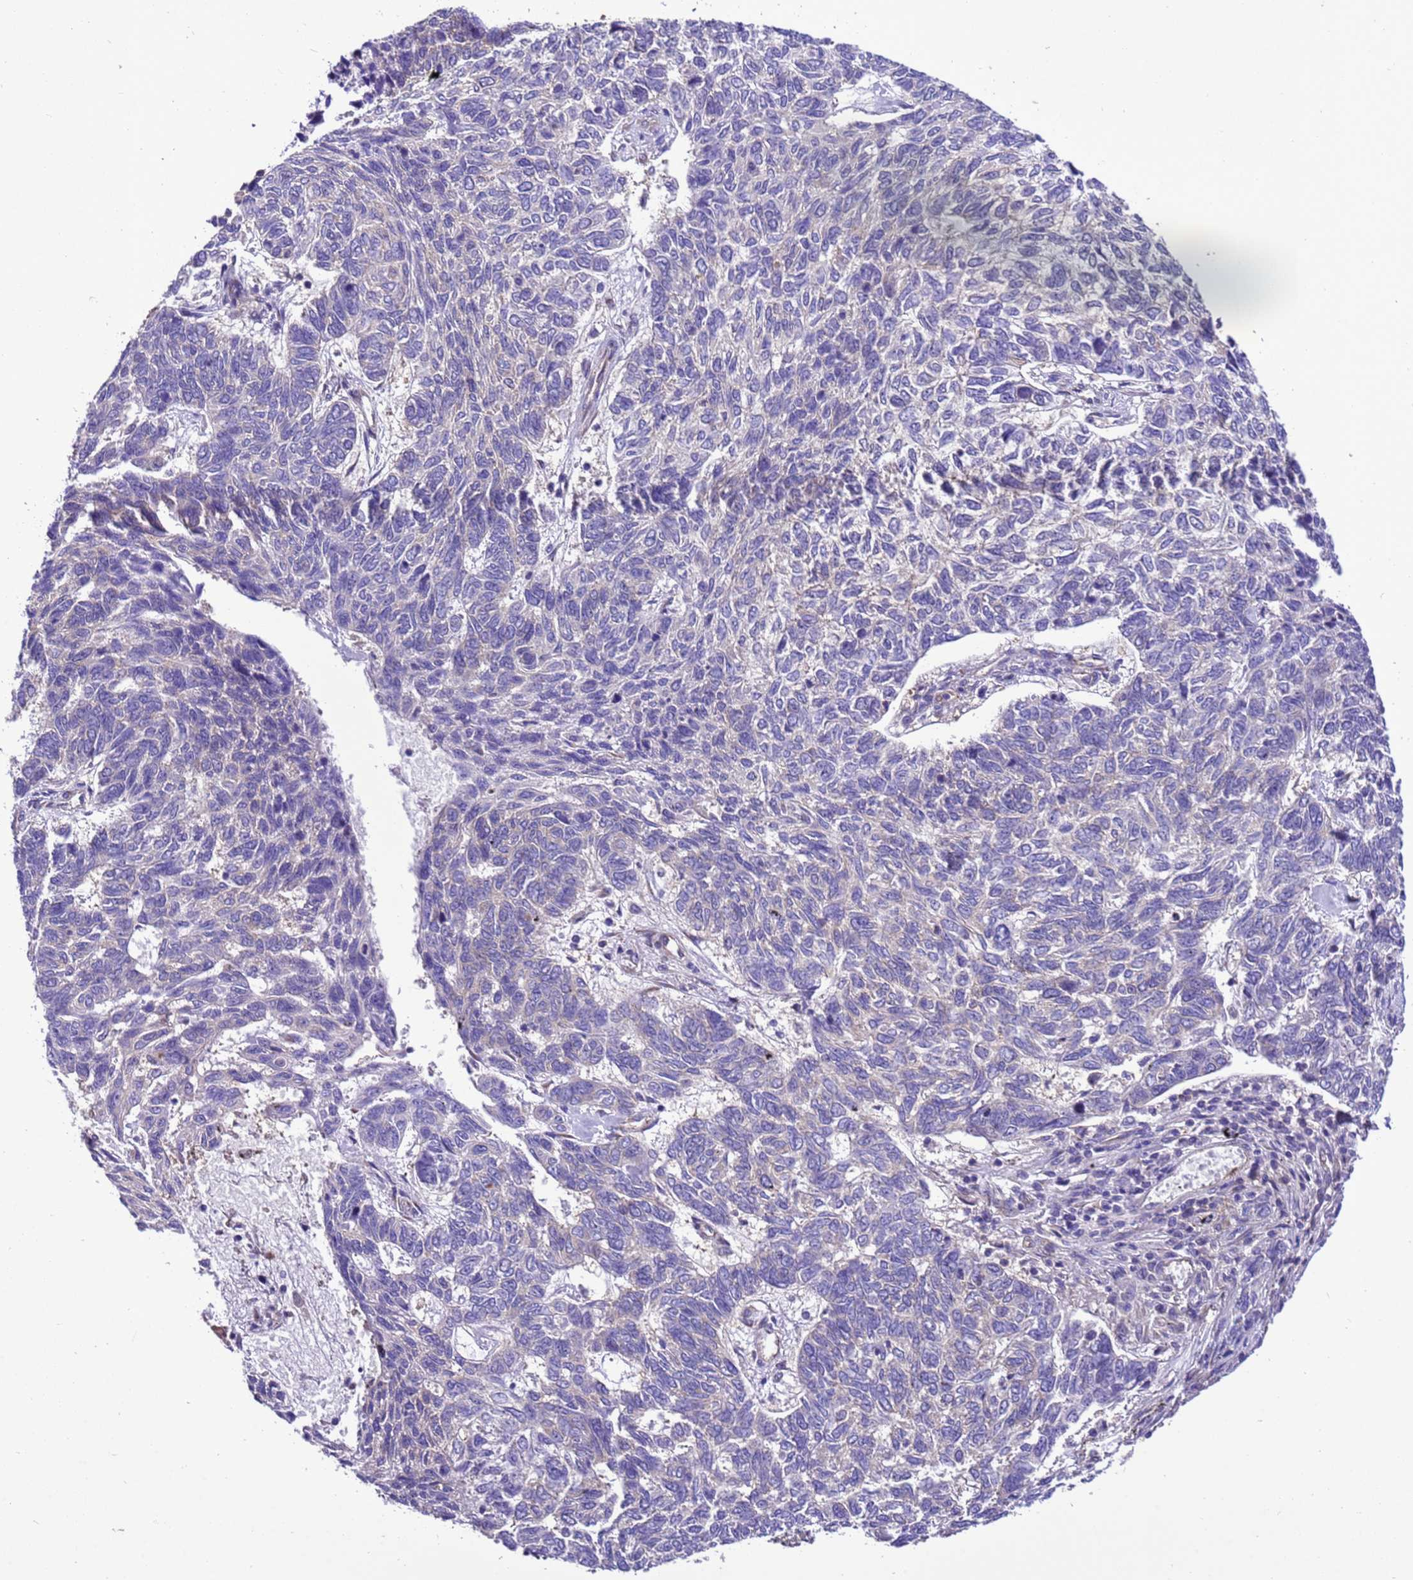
{"staining": {"intensity": "negative", "quantity": "none", "location": "none"}, "tissue": "skin cancer", "cell_type": "Tumor cells", "image_type": "cancer", "snomed": [{"axis": "morphology", "description": "Basal cell carcinoma"}, {"axis": "topography", "description": "Skin"}], "caption": "Immunohistochemistry (IHC) photomicrograph of human basal cell carcinoma (skin) stained for a protein (brown), which reveals no positivity in tumor cells.", "gene": "RABEP2", "patient": {"sex": "female", "age": 65}}